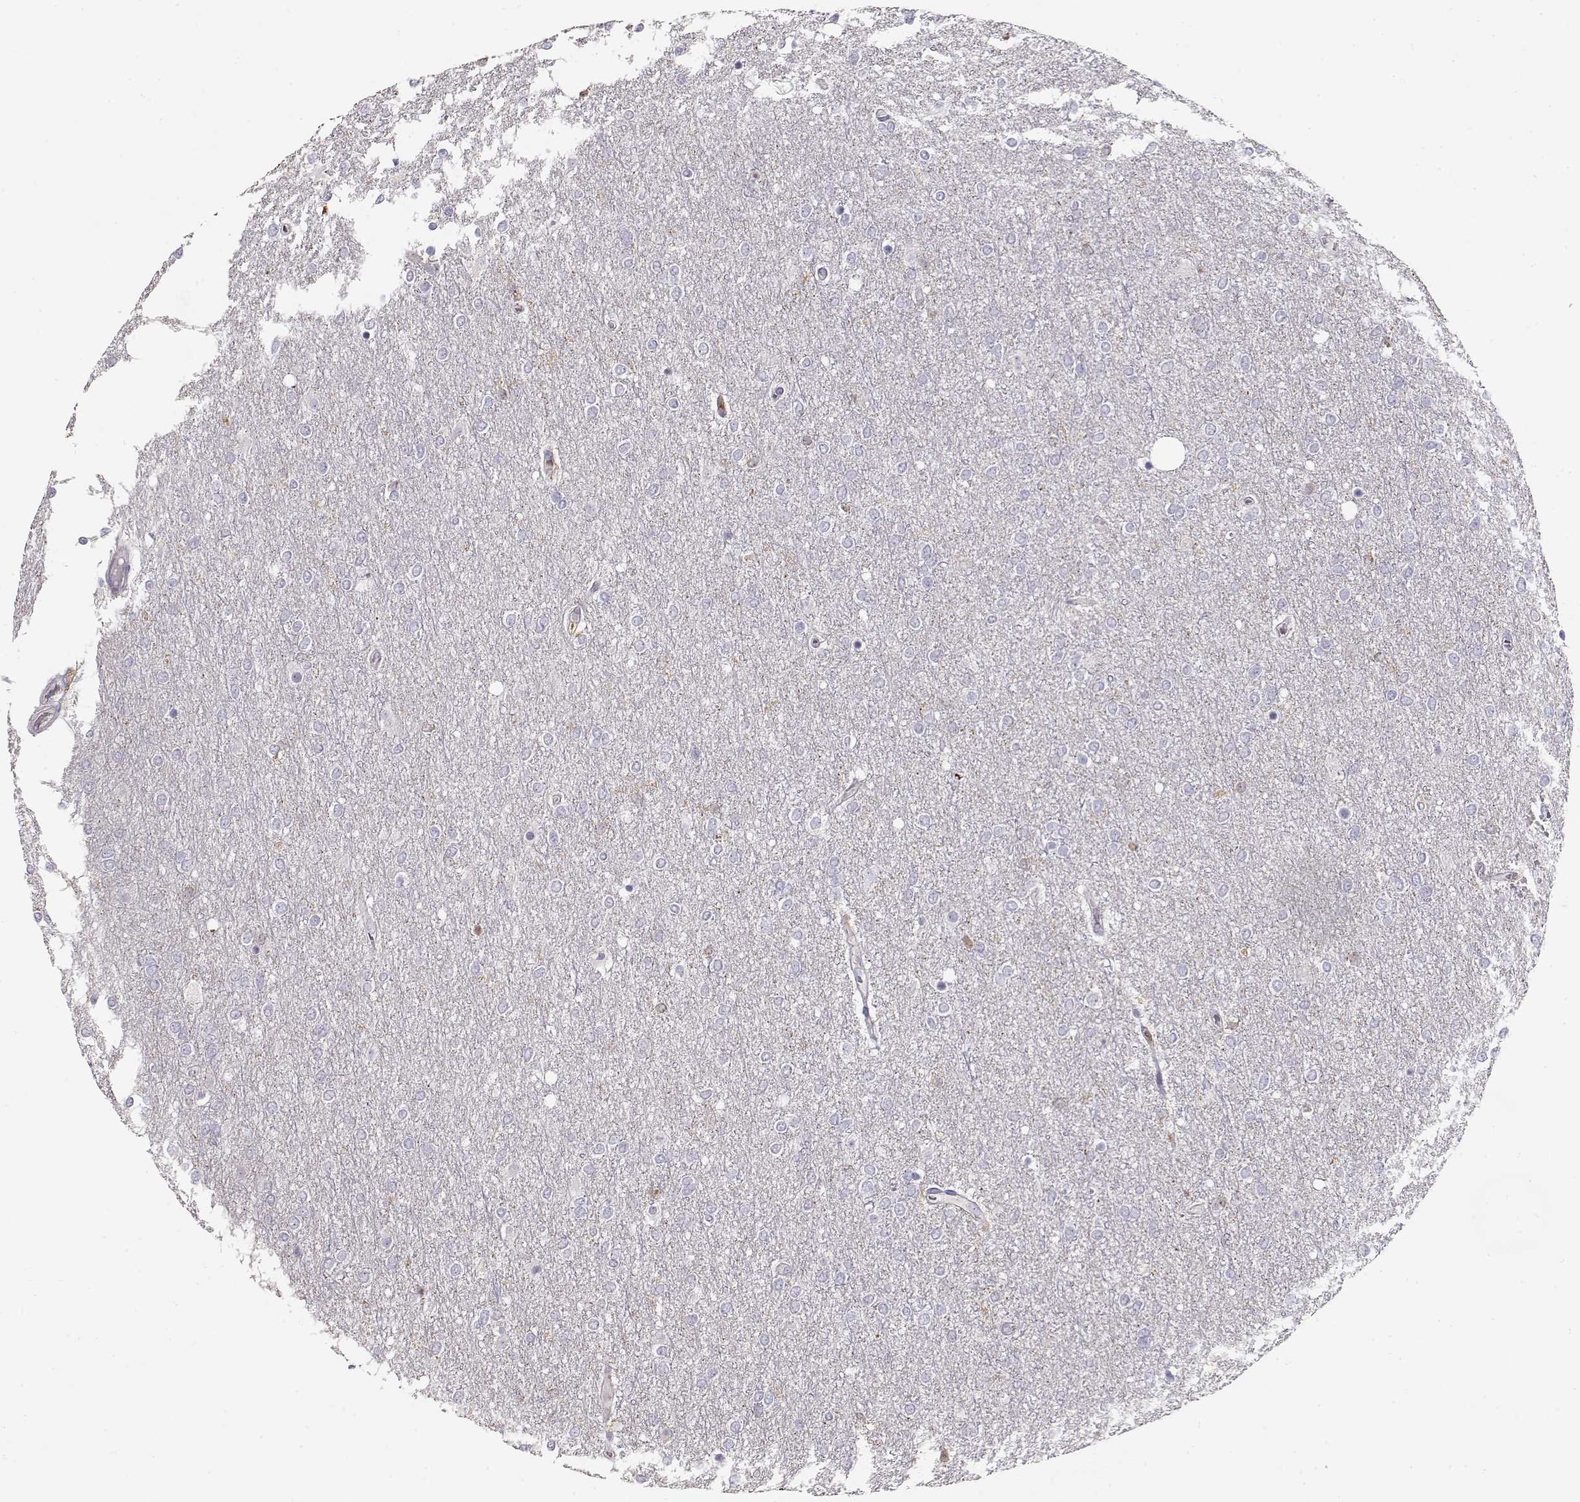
{"staining": {"intensity": "negative", "quantity": "none", "location": "none"}, "tissue": "glioma", "cell_type": "Tumor cells", "image_type": "cancer", "snomed": [{"axis": "morphology", "description": "Glioma, malignant, High grade"}, {"axis": "topography", "description": "Brain"}], "caption": "Immunohistochemical staining of glioma exhibits no significant expression in tumor cells. (DAB (3,3'-diaminobenzidine) immunohistochemistry (IHC) with hematoxylin counter stain).", "gene": "VAV1", "patient": {"sex": "female", "age": 61}}